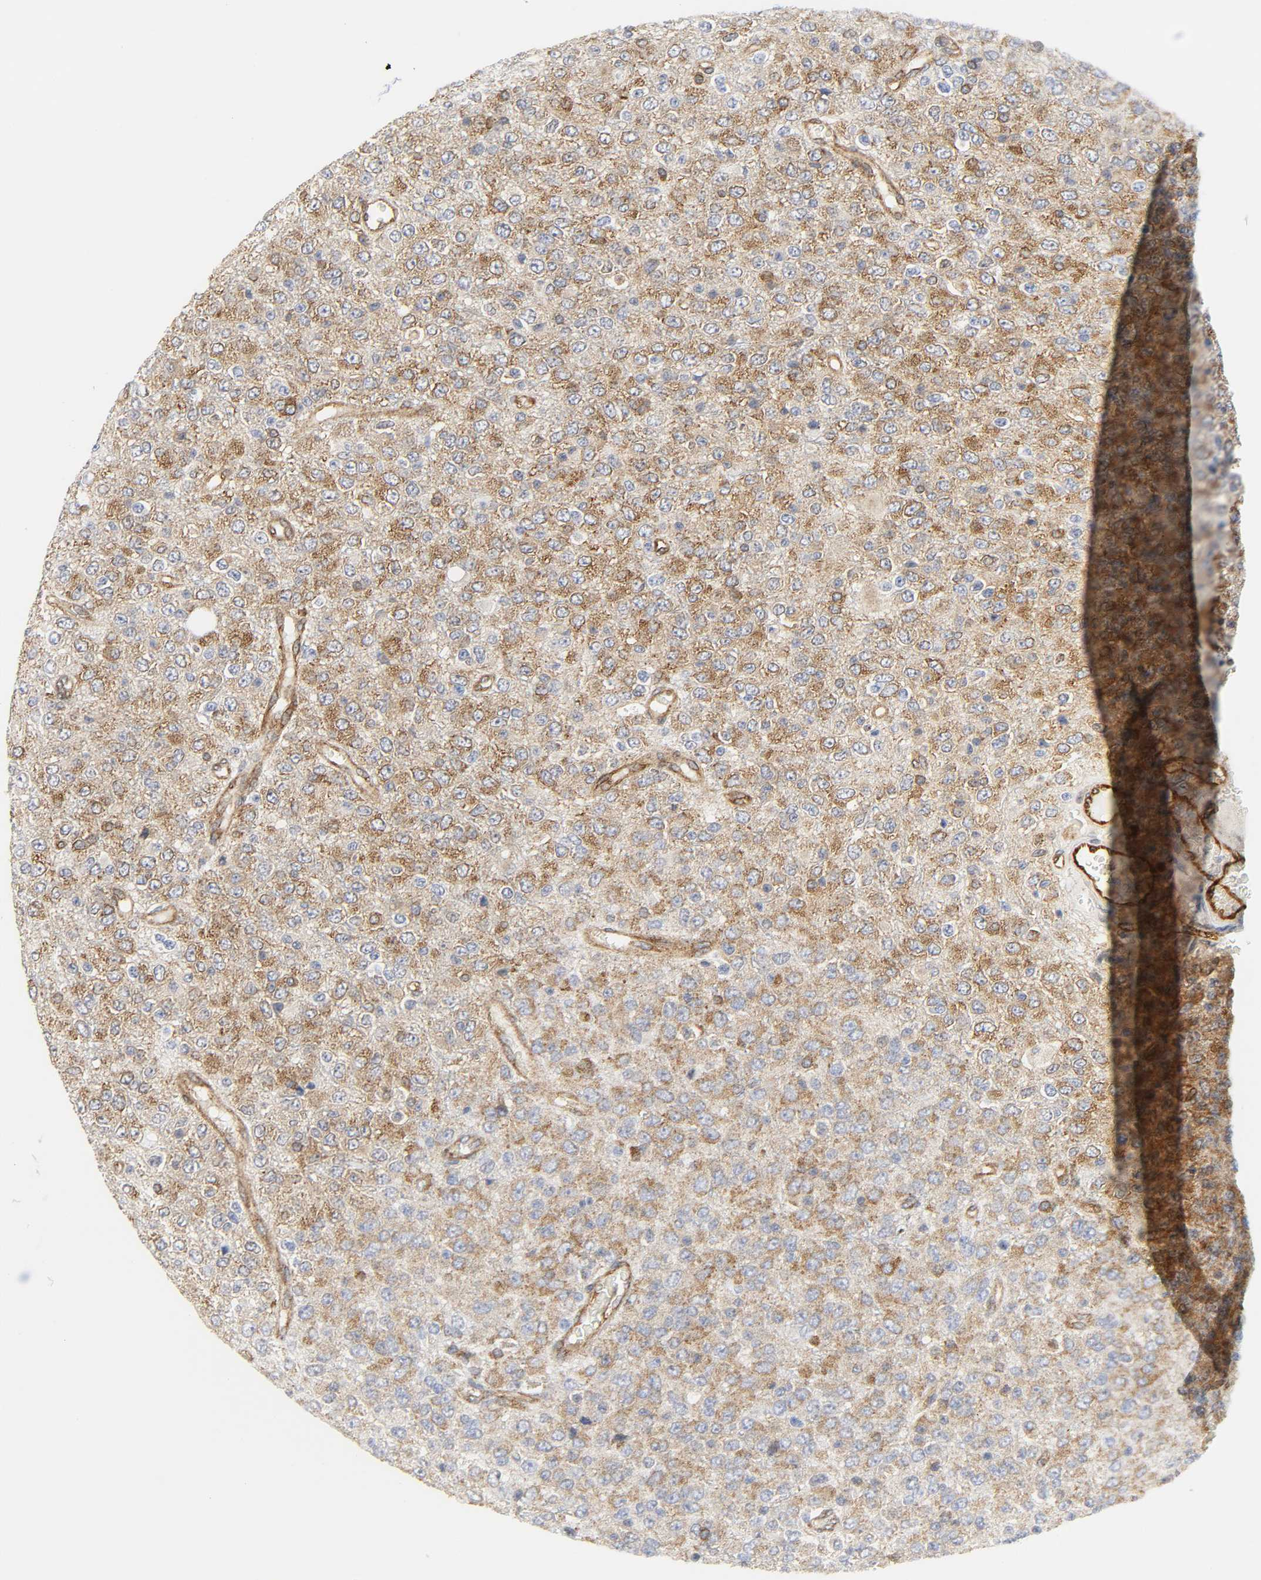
{"staining": {"intensity": "moderate", "quantity": ">75%", "location": "cytoplasmic/membranous"}, "tissue": "glioma", "cell_type": "Tumor cells", "image_type": "cancer", "snomed": [{"axis": "morphology", "description": "Glioma, malignant, High grade"}, {"axis": "topography", "description": "pancreas cauda"}], "caption": "High-power microscopy captured an immunohistochemistry (IHC) micrograph of glioma, revealing moderate cytoplasmic/membranous expression in approximately >75% of tumor cells. (IHC, brightfield microscopy, high magnification).", "gene": "DOCK1", "patient": {"sex": "male", "age": 60}}